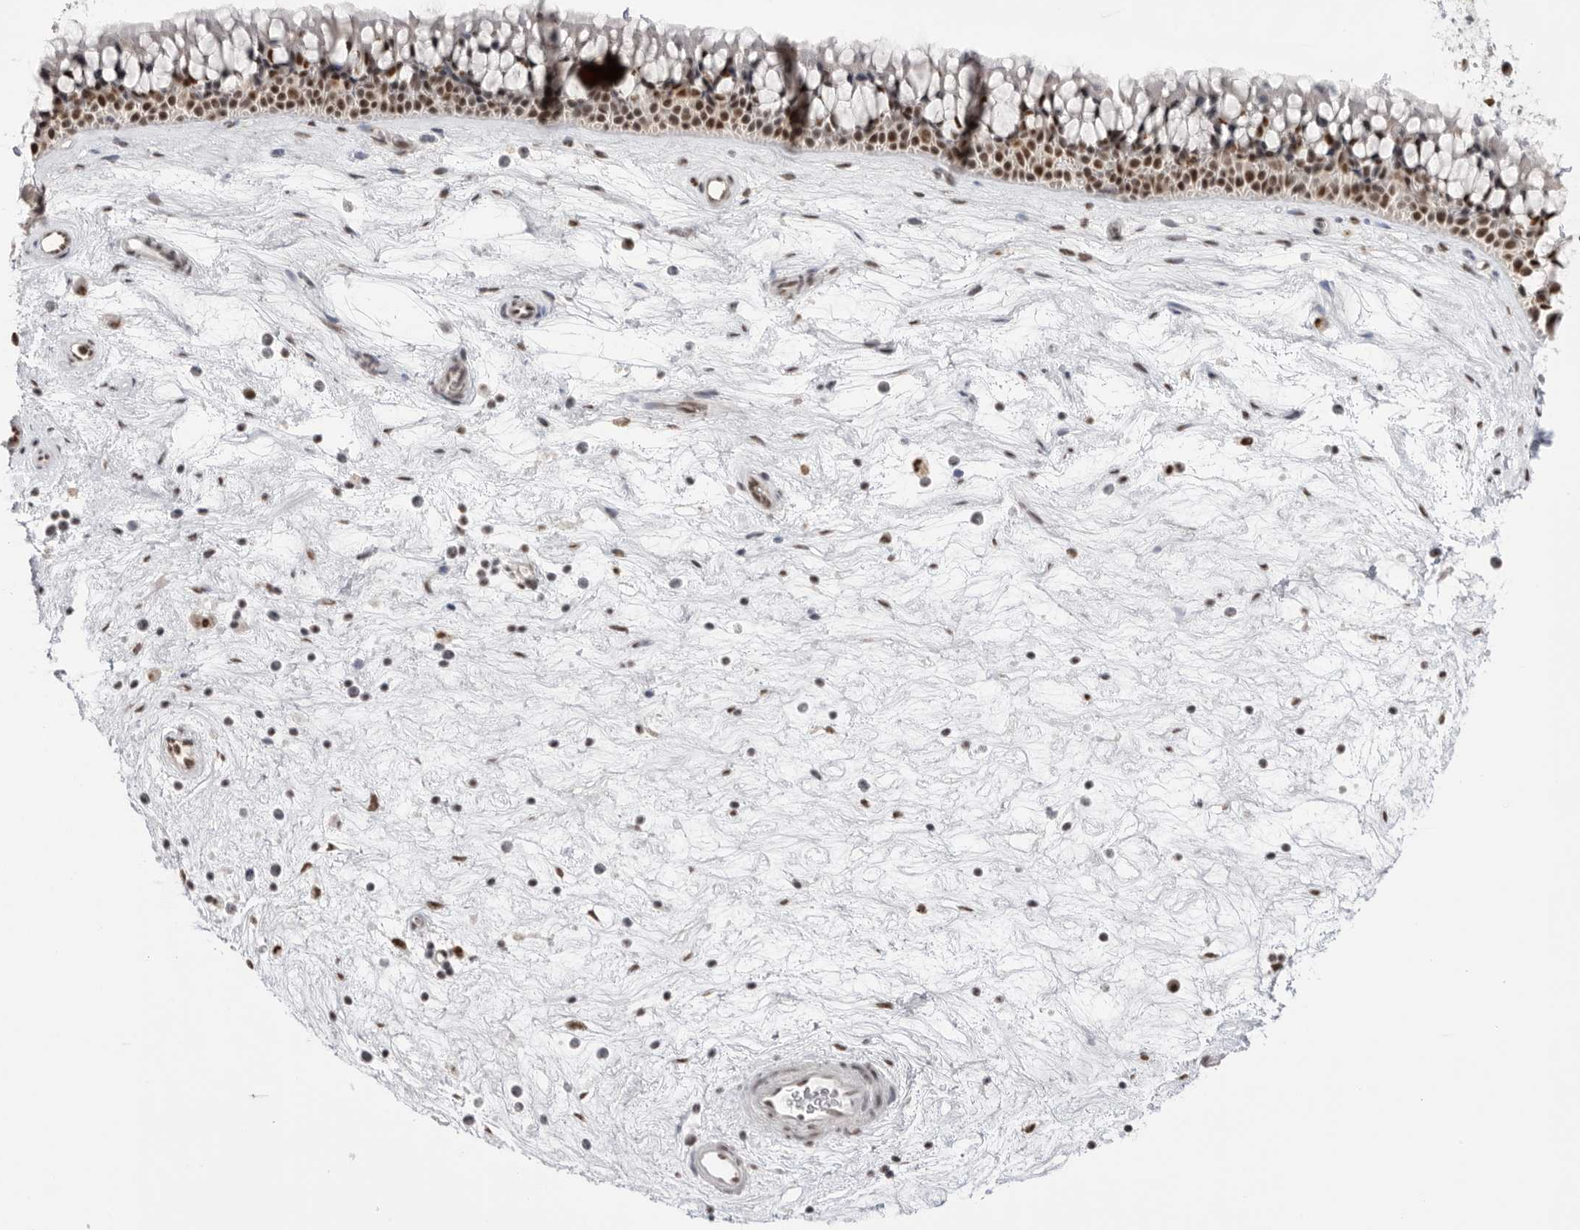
{"staining": {"intensity": "strong", "quantity": ">75%", "location": "nuclear"}, "tissue": "nasopharynx", "cell_type": "Respiratory epithelial cells", "image_type": "normal", "snomed": [{"axis": "morphology", "description": "Normal tissue, NOS"}, {"axis": "topography", "description": "Nasopharynx"}], "caption": "The immunohistochemical stain highlights strong nuclear expression in respiratory epithelial cells of benign nasopharynx.", "gene": "BCLAF3", "patient": {"sex": "male", "age": 64}}